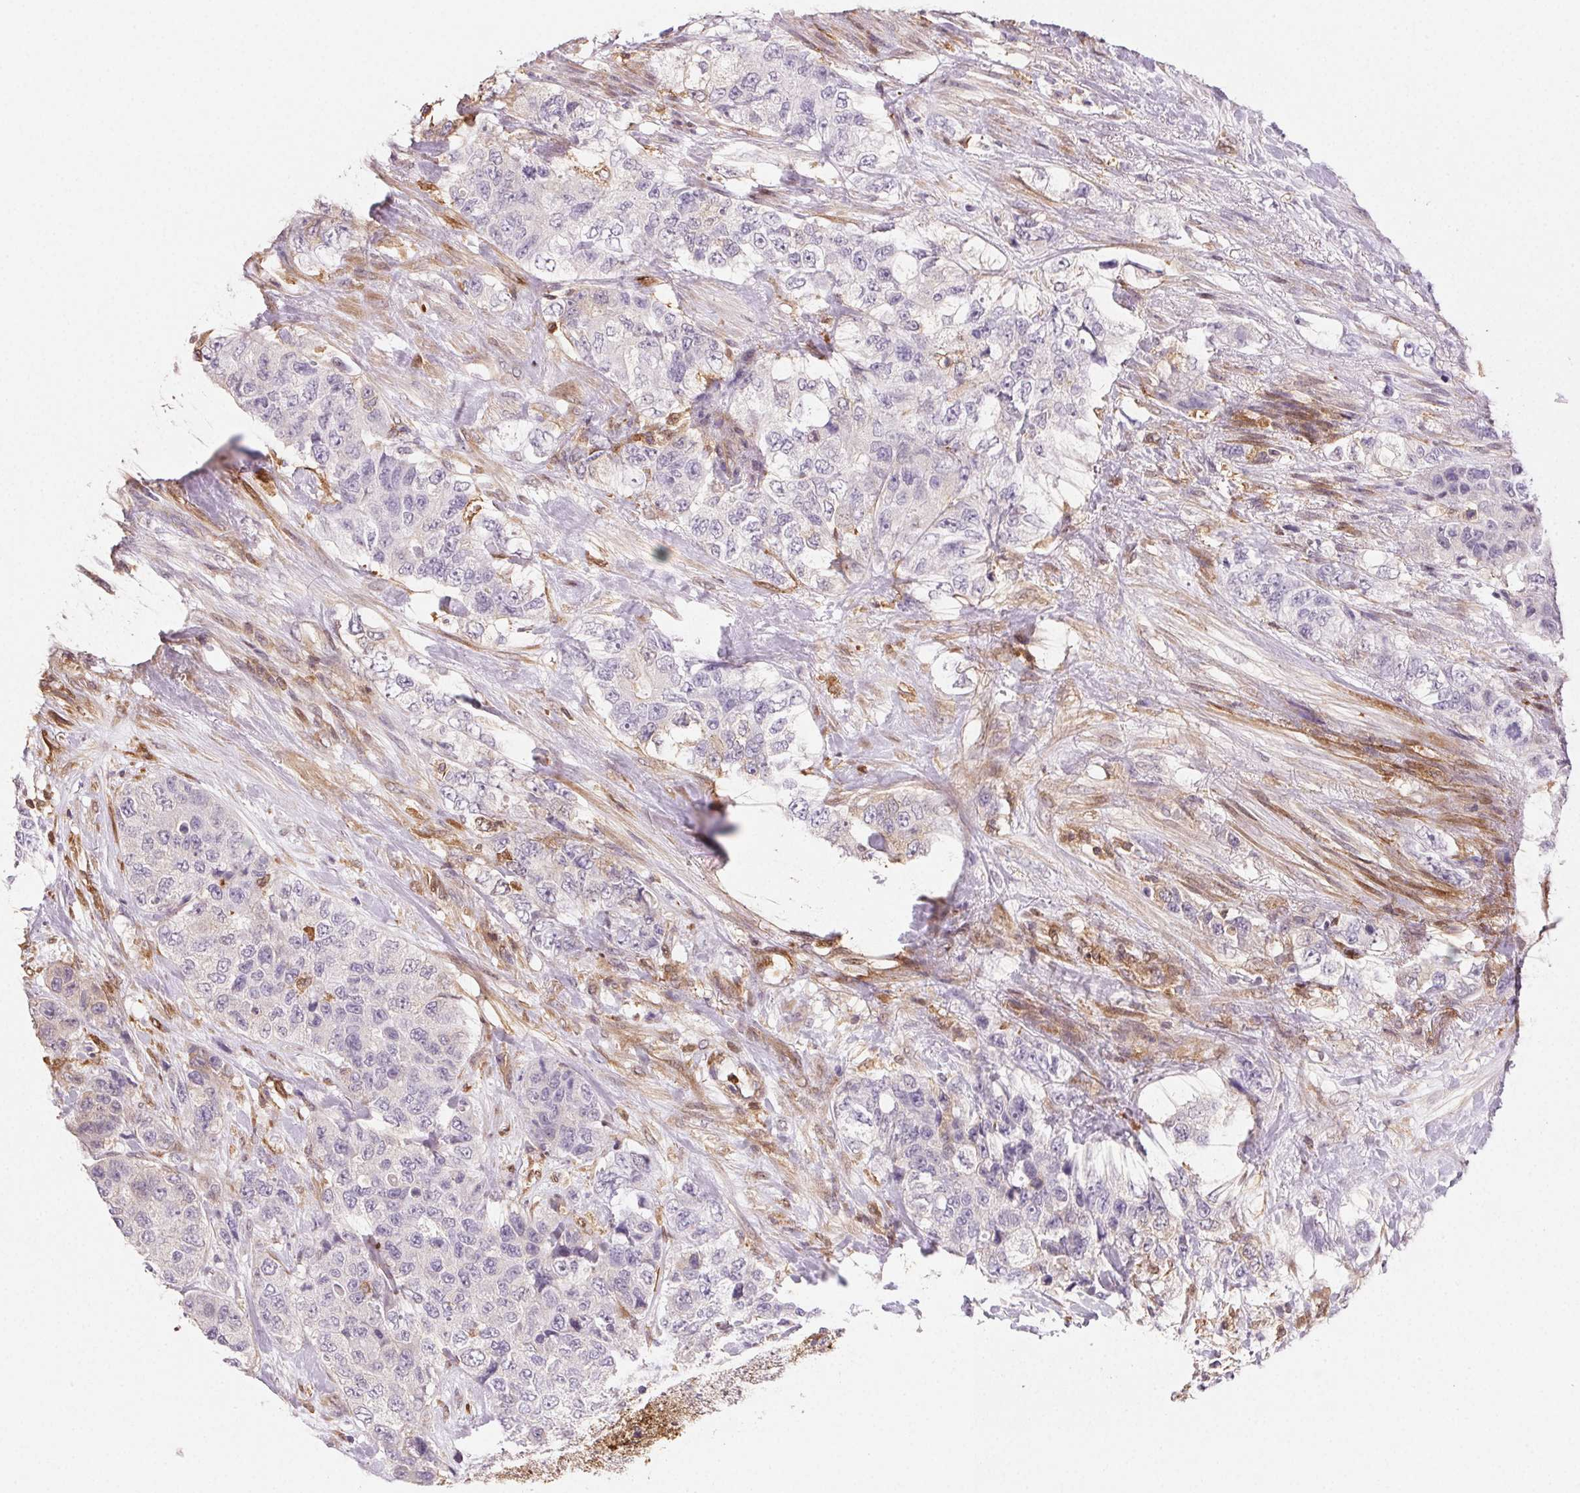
{"staining": {"intensity": "negative", "quantity": "none", "location": "none"}, "tissue": "urothelial cancer", "cell_type": "Tumor cells", "image_type": "cancer", "snomed": [{"axis": "morphology", "description": "Urothelial carcinoma, High grade"}, {"axis": "topography", "description": "Urinary bladder"}], "caption": "Immunohistochemistry (IHC) image of urothelial cancer stained for a protein (brown), which displays no expression in tumor cells. (Stains: DAB immunohistochemistry (IHC) with hematoxylin counter stain, Microscopy: brightfield microscopy at high magnification).", "gene": "GBP1", "patient": {"sex": "female", "age": 78}}